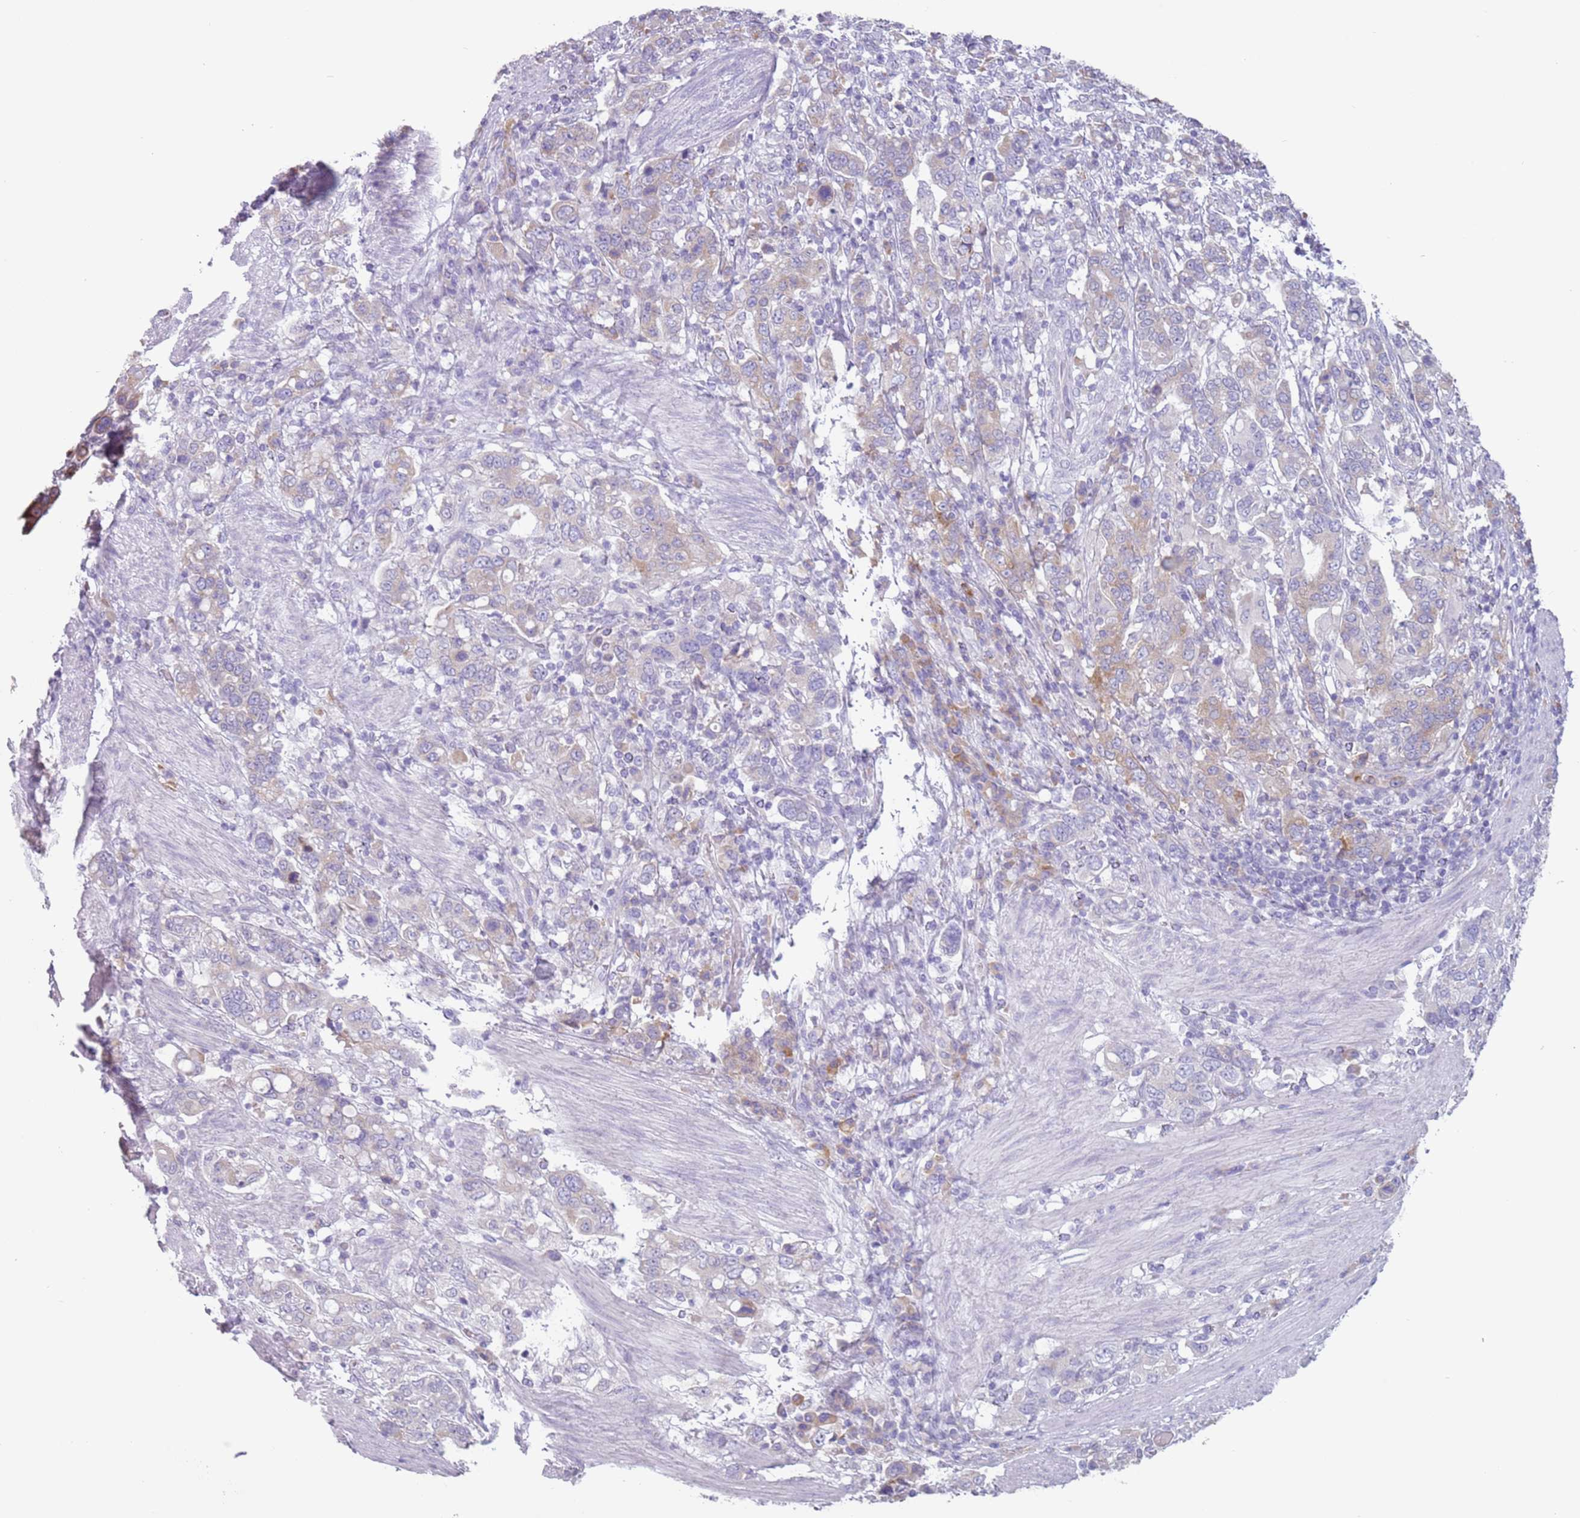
{"staining": {"intensity": "weak", "quantity": "<25%", "location": "cytoplasmic/membranous"}, "tissue": "stomach cancer", "cell_type": "Tumor cells", "image_type": "cancer", "snomed": [{"axis": "morphology", "description": "Adenocarcinoma, NOS"}, {"axis": "topography", "description": "Stomach, upper"}, {"axis": "topography", "description": "Stomach"}], "caption": "The photomicrograph shows no staining of tumor cells in stomach cancer.", "gene": "HYOU1", "patient": {"sex": "male", "age": 62}}